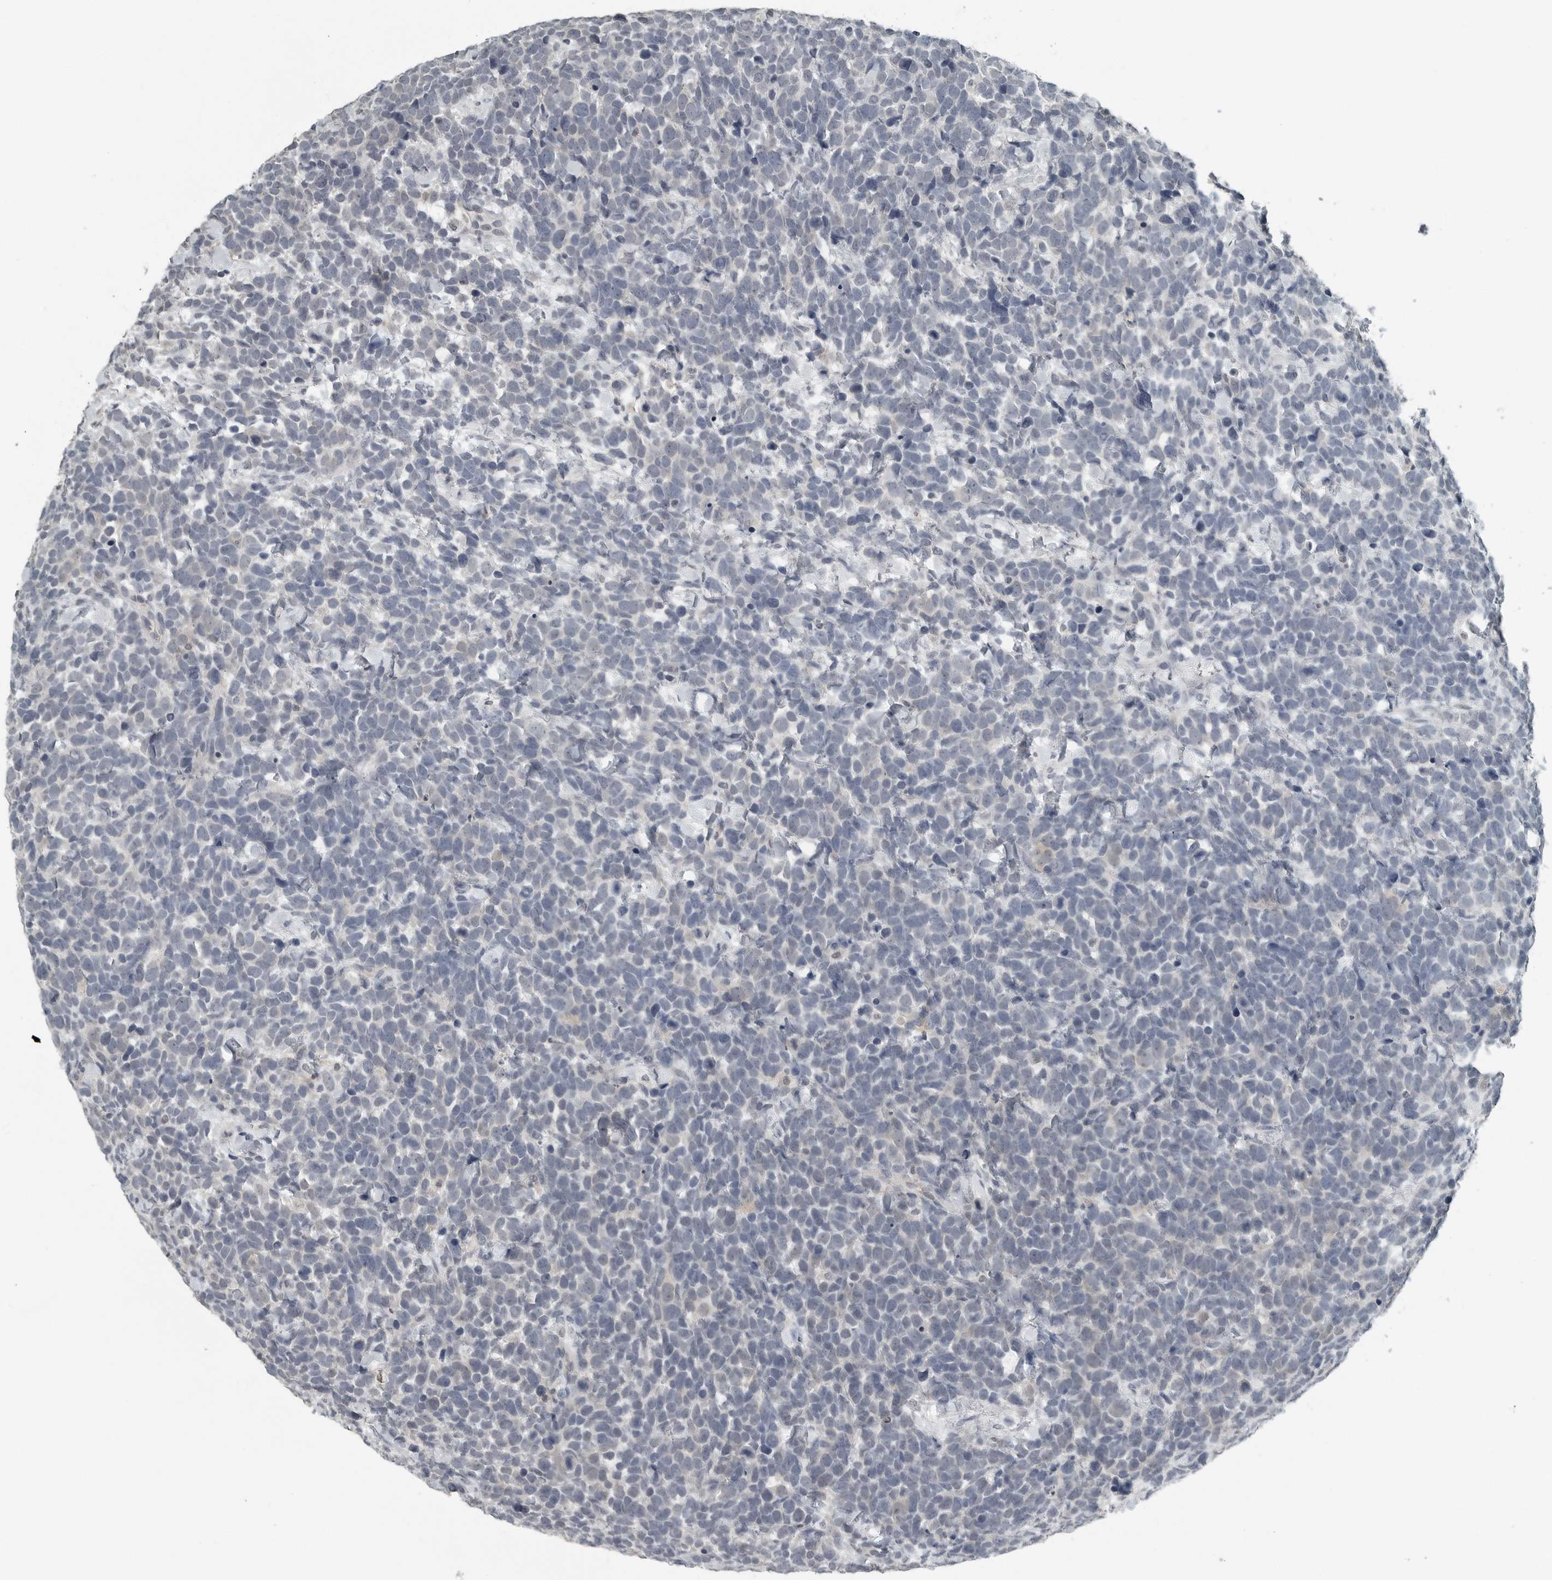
{"staining": {"intensity": "negative", "quantity": "none", "location": "none"}, "tissue": "urothelial cancer", "cell_type": "Tumor cells", "image_type": "cancer", "snomed": [{"axis": "morphology", "description": "Urothelial carcinoma, High grade"}, {"axis": "topography", "description": "Urinary bladder"}], "caption": "There is no significant staining in tumor cells of urothelial cancer.", "gene": "KYAT1", "patient": {"sex": "female", "age": 82}}